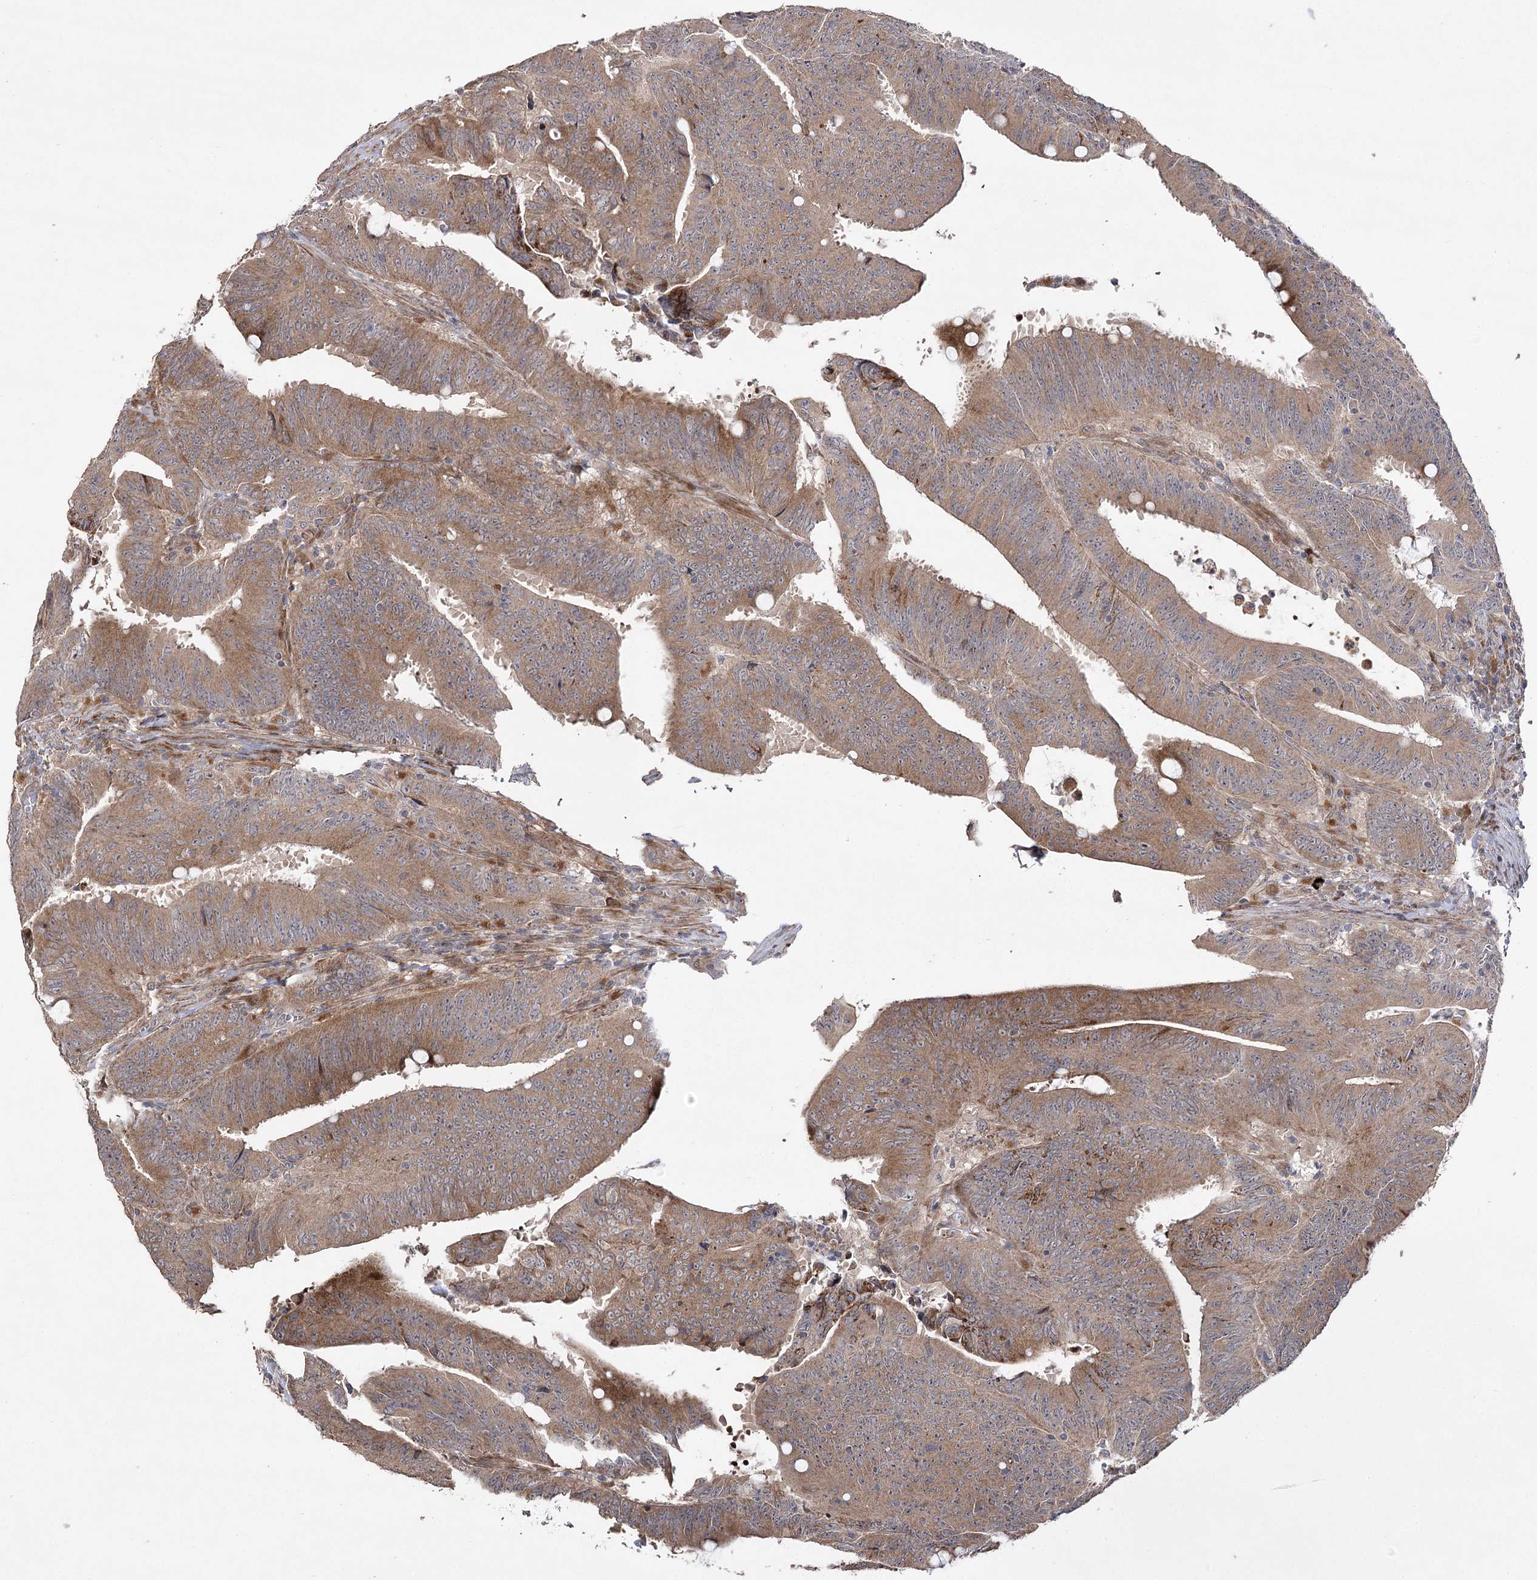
{"staining": {"intensity": "moderate", "quantity": ">75%", "location": "cytoplasmic/membranous"}, "tissue": "colorectal cancer", "cell_type": "Tumor cells", "image_type": "cancer", "snomed": [{"axis": "morphology", "description": "Adenocarcinoma, NOS"}, {"axis": "topography", "description": "Colon"}], "caption": "The immunohistochemical stain highlights moderate cytoplasmic/membranous positivity in tumor cells of adenocarcinoma (colorectal) tissue.", "gene": "OBSL1", "patient": {"sex": "male", "age": 45}}